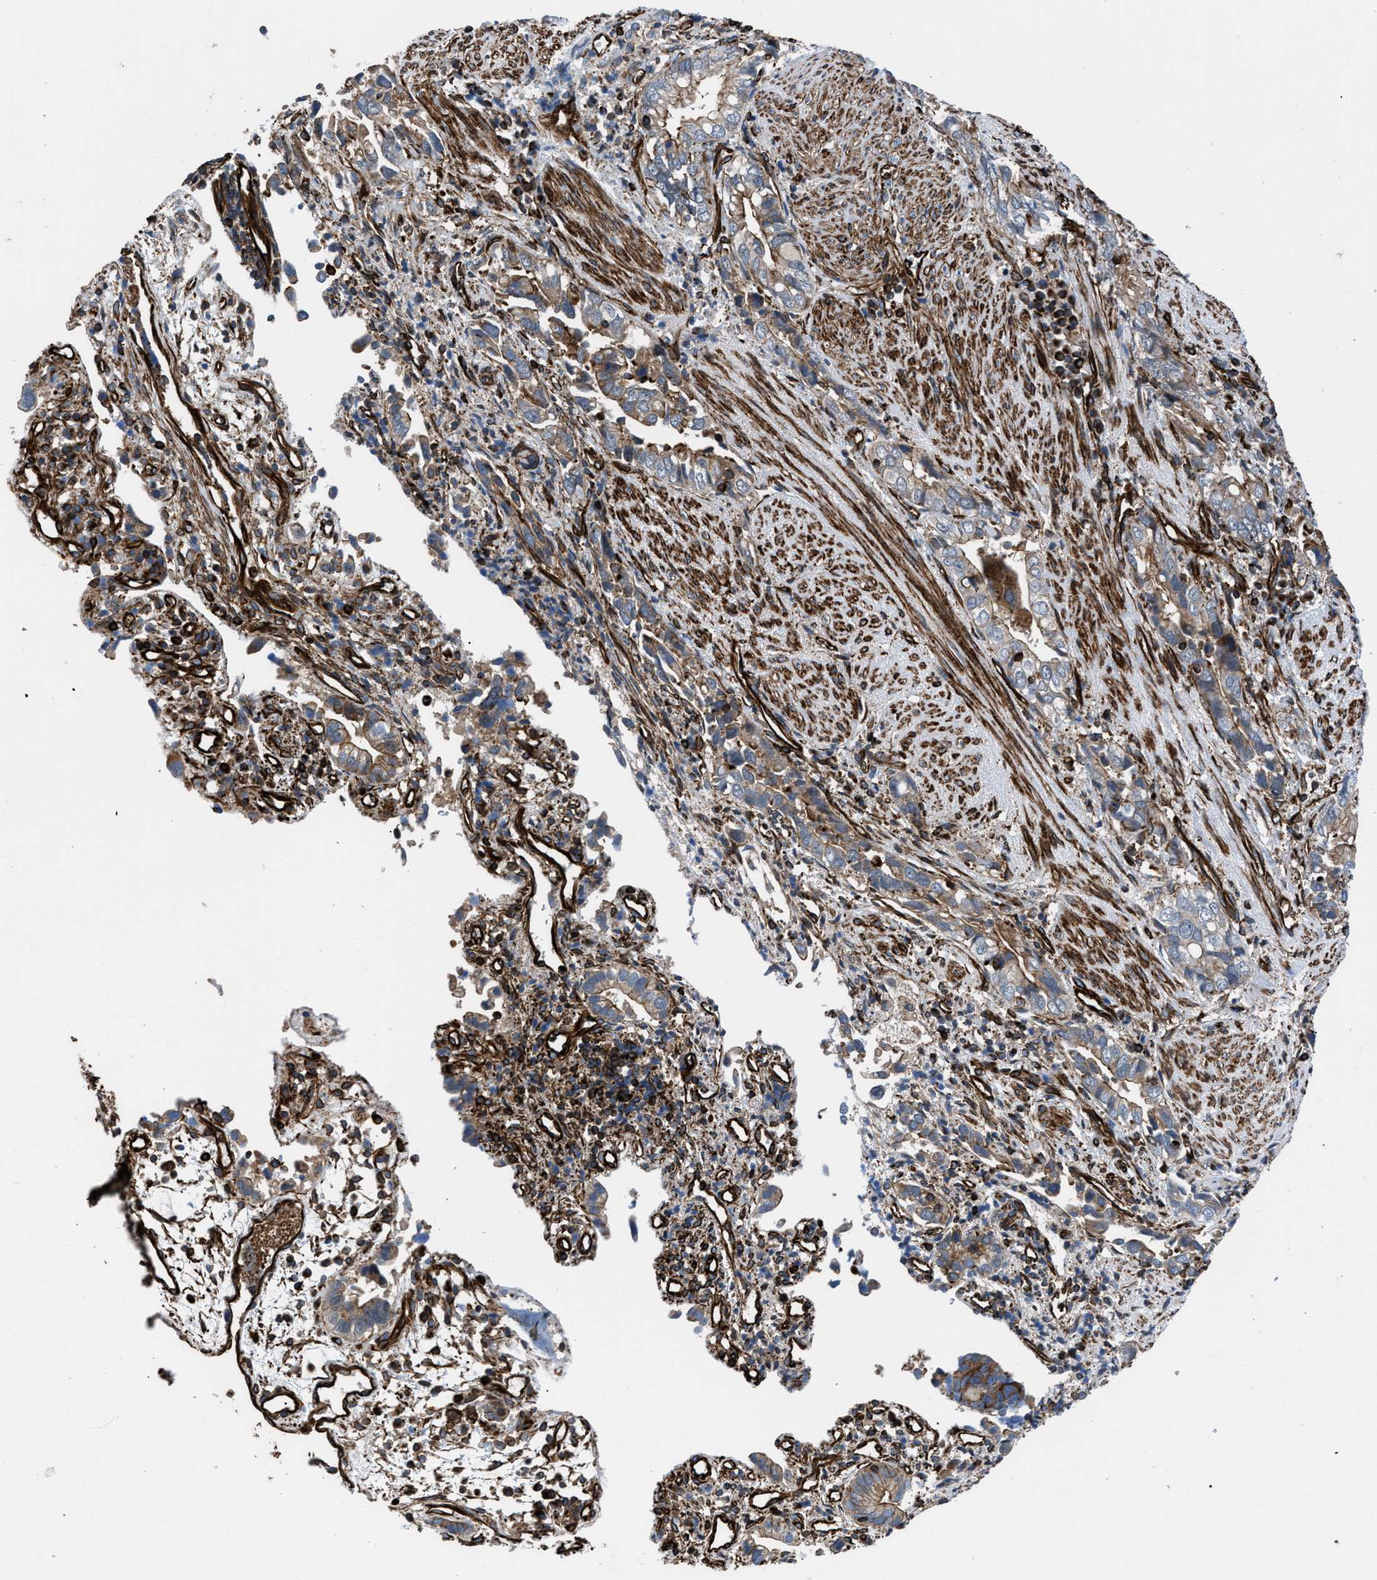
{"staining": {"intensity": "weak", "quantity": "25%-75%", "location": "cytoplasmic/membranous"}, "tissue": "liver cancer", "cell_type": "Tumor cells", "image_type": "cancer", "snomed": [{"axis": "morphology", "description": "Cholangiocarcinoma"}, {"axis": "topography", "description": "Liver"}], "caption": "A photomicrograph showing weak cytoplasmic/membranous positivity in about 25%-75% of tumor cells in liver cancer, as visualized by brown immunohistochemical staining.", "gene": "PTPRE", "patient": {"sex": "female", "age": 79}}